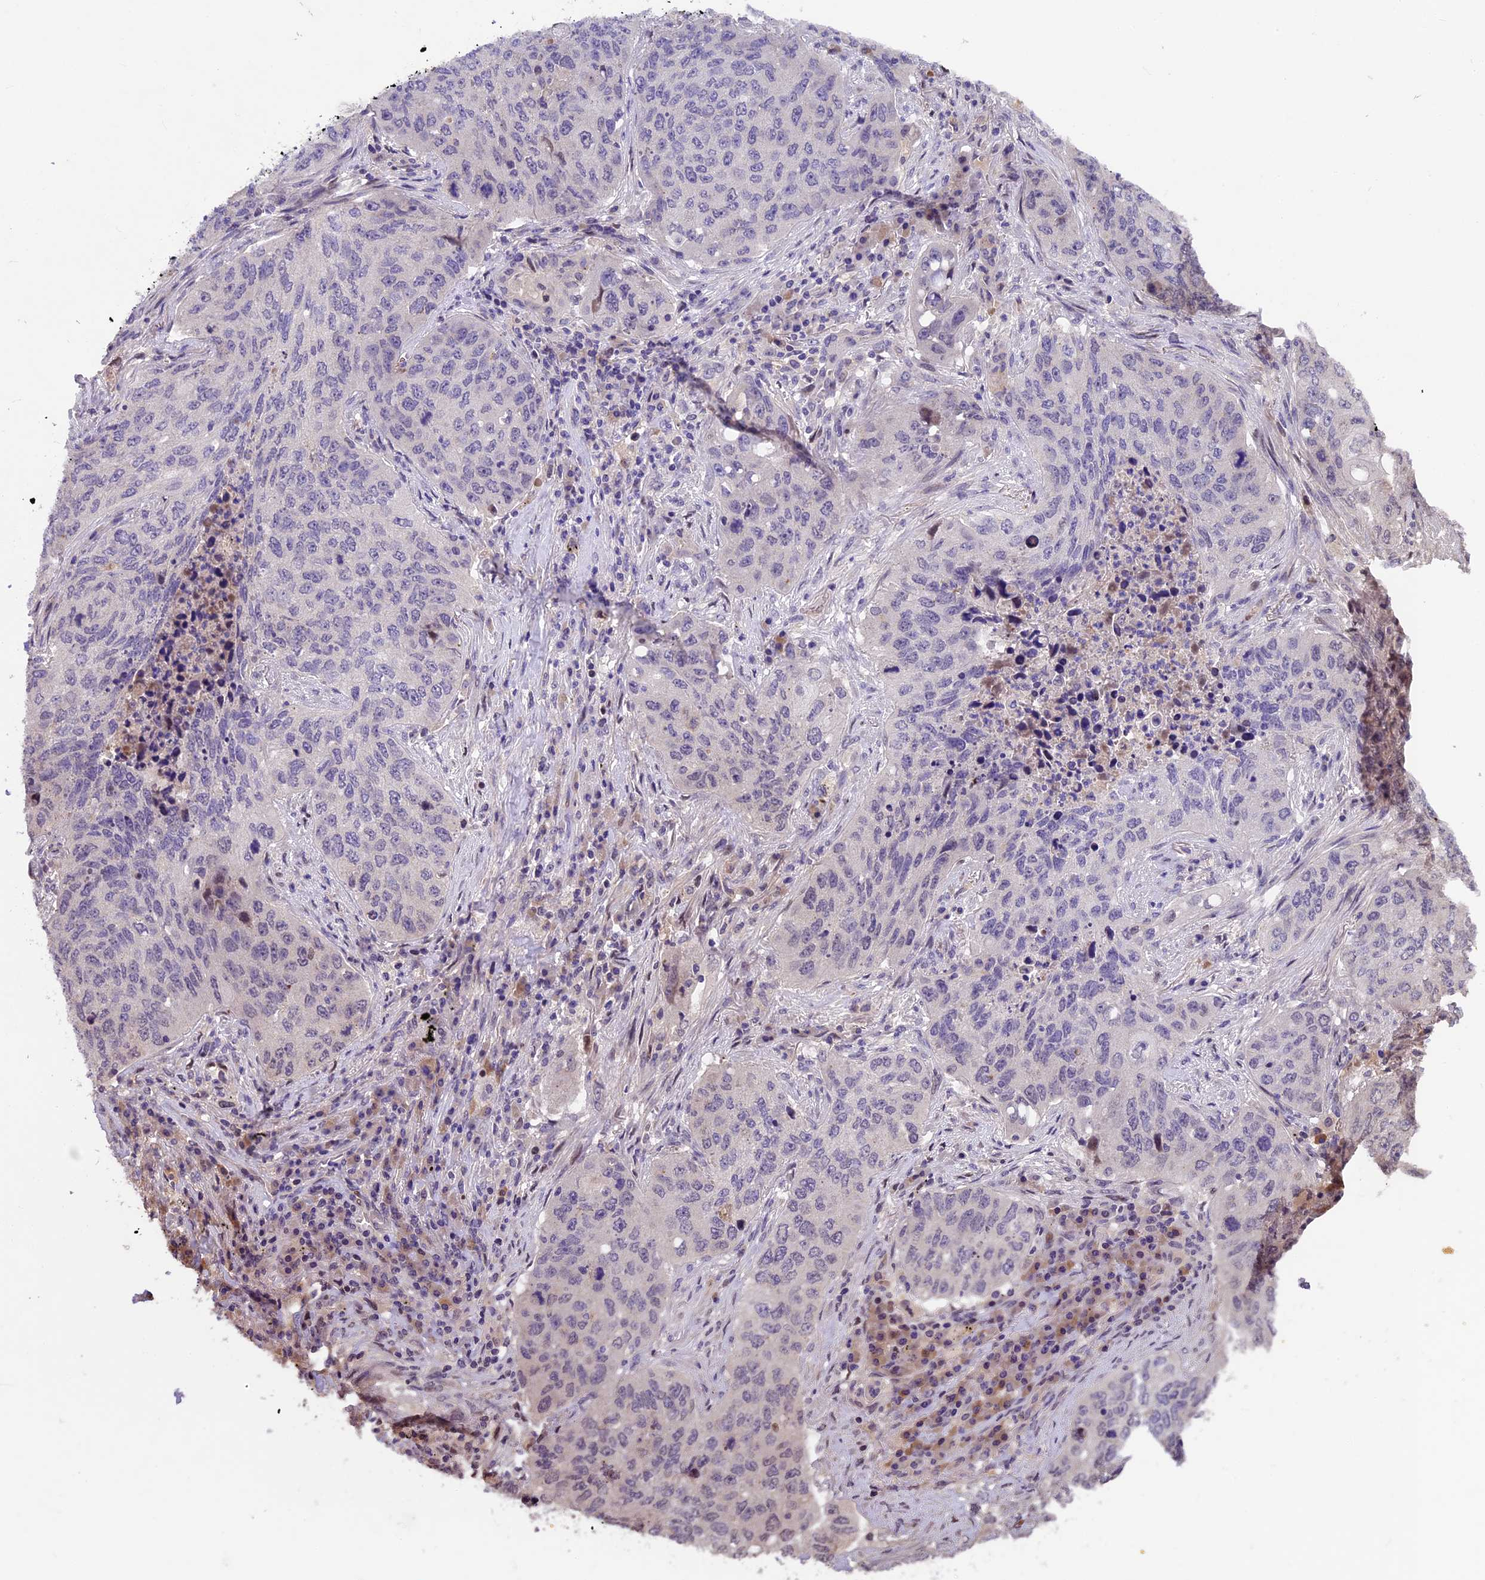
{"staining": {"intensity": "negative", "quantity": "none", "location": "none"}, "tissue": "lung cancer", "cell_type": "Tumor cells", "image_type": "cancer", "snomed": [{"axis": "morphology", "description": "Squamous cell carcinoma, NOS"}, {"axis": "topography", "description": "Lung"}], "caption": "Lung cancer stained for a protein using IHC reveals no positivity tumor cells.", "gene": "CCSER1", "patient": {"sex": "female", "age": 63}}